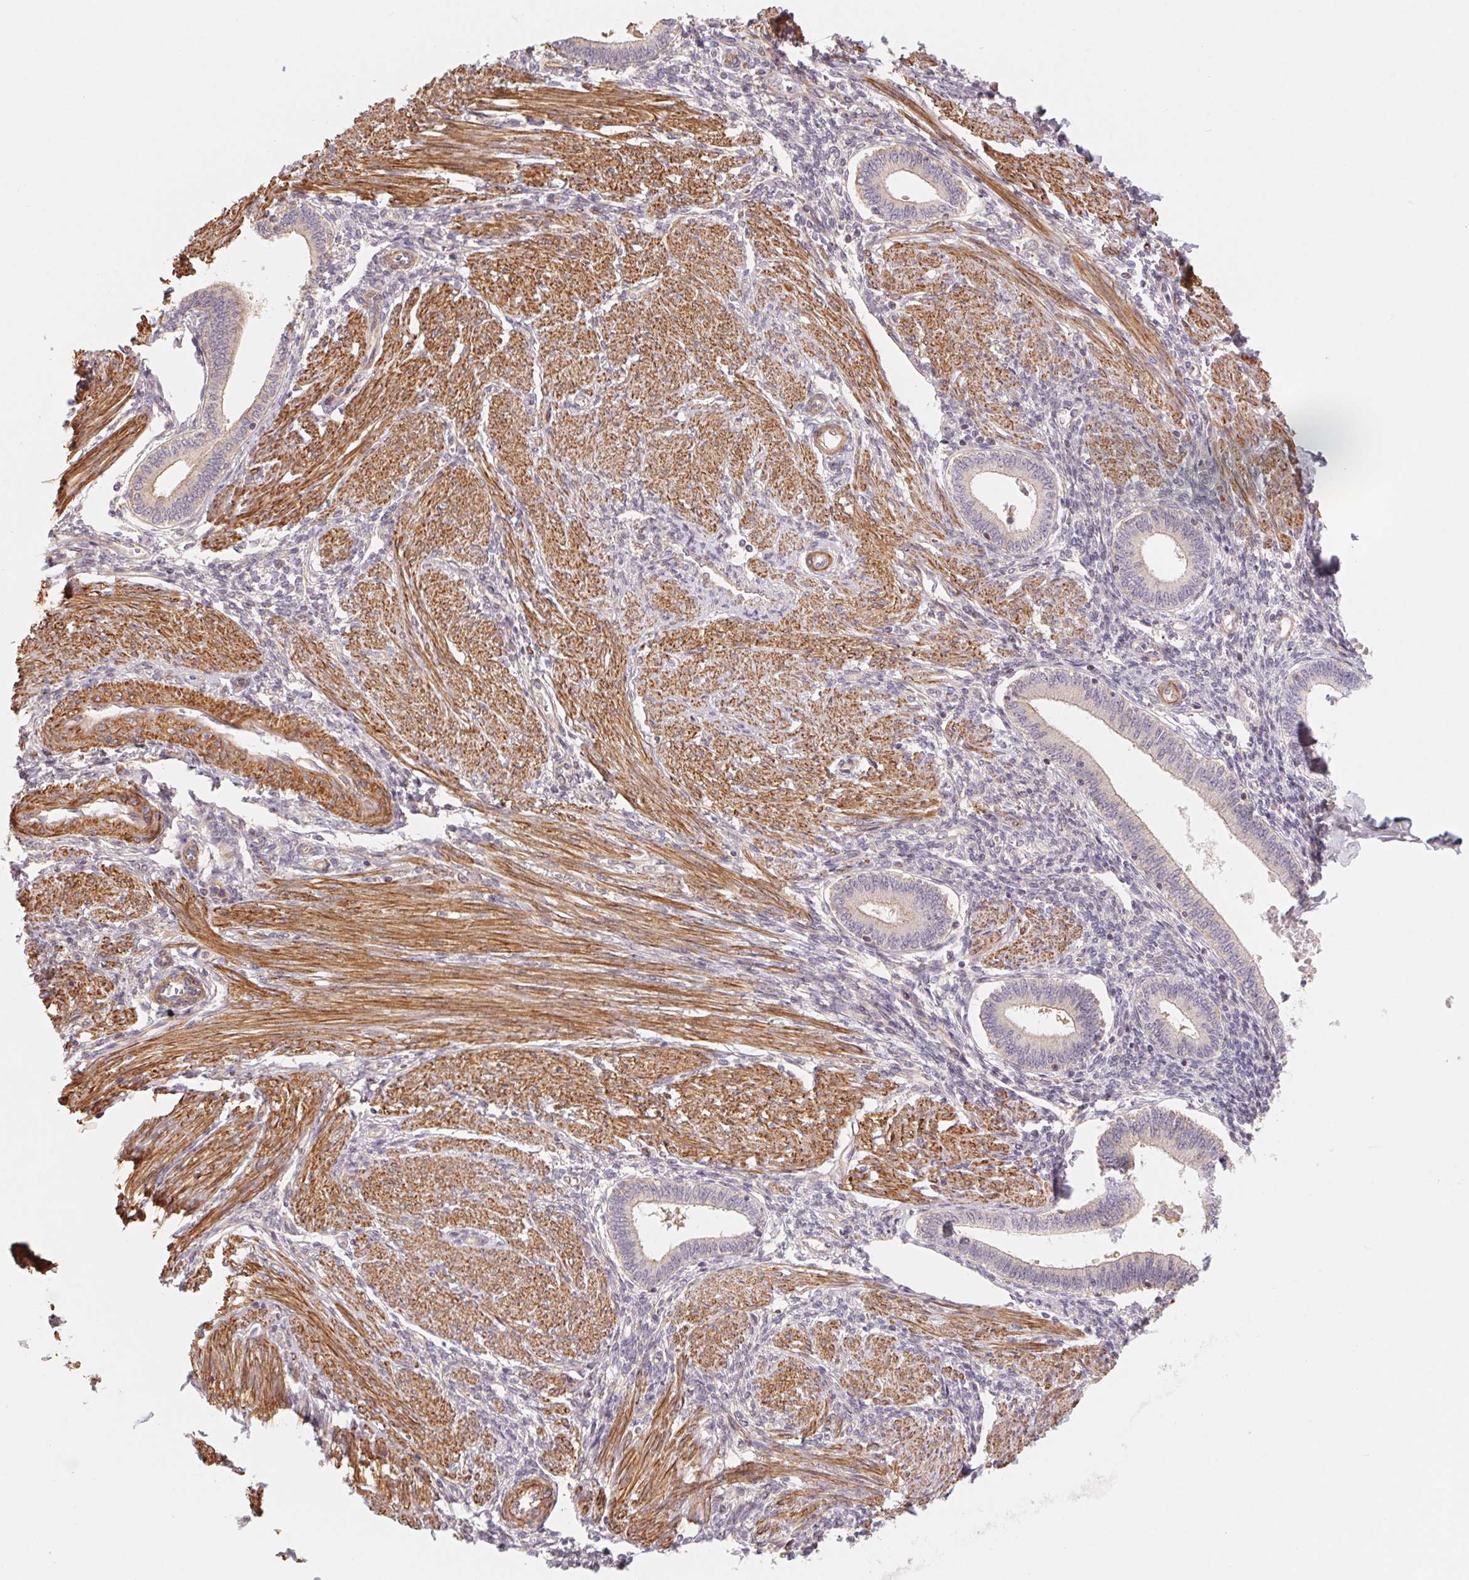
{"staining": {"intensity": "negative", "quantity": "none", "location": "none"}, "tissue": "endometrium", "cell_type": "Cells in endometrial stroma", "image_type": "normal", "snomed": [{"axis": "morphology", "description": "Normal tissue, NOS"}, {"axis": "topography", "description": "Endometrium"}], "caption": "Benign endometrium was stained to show a protein in brown. There is no significant staining in cells in endometrial stroma. Nuclei are stained in blue.", "gene": "CCDC112", "patient": {"sex": "female", "age": 42}}